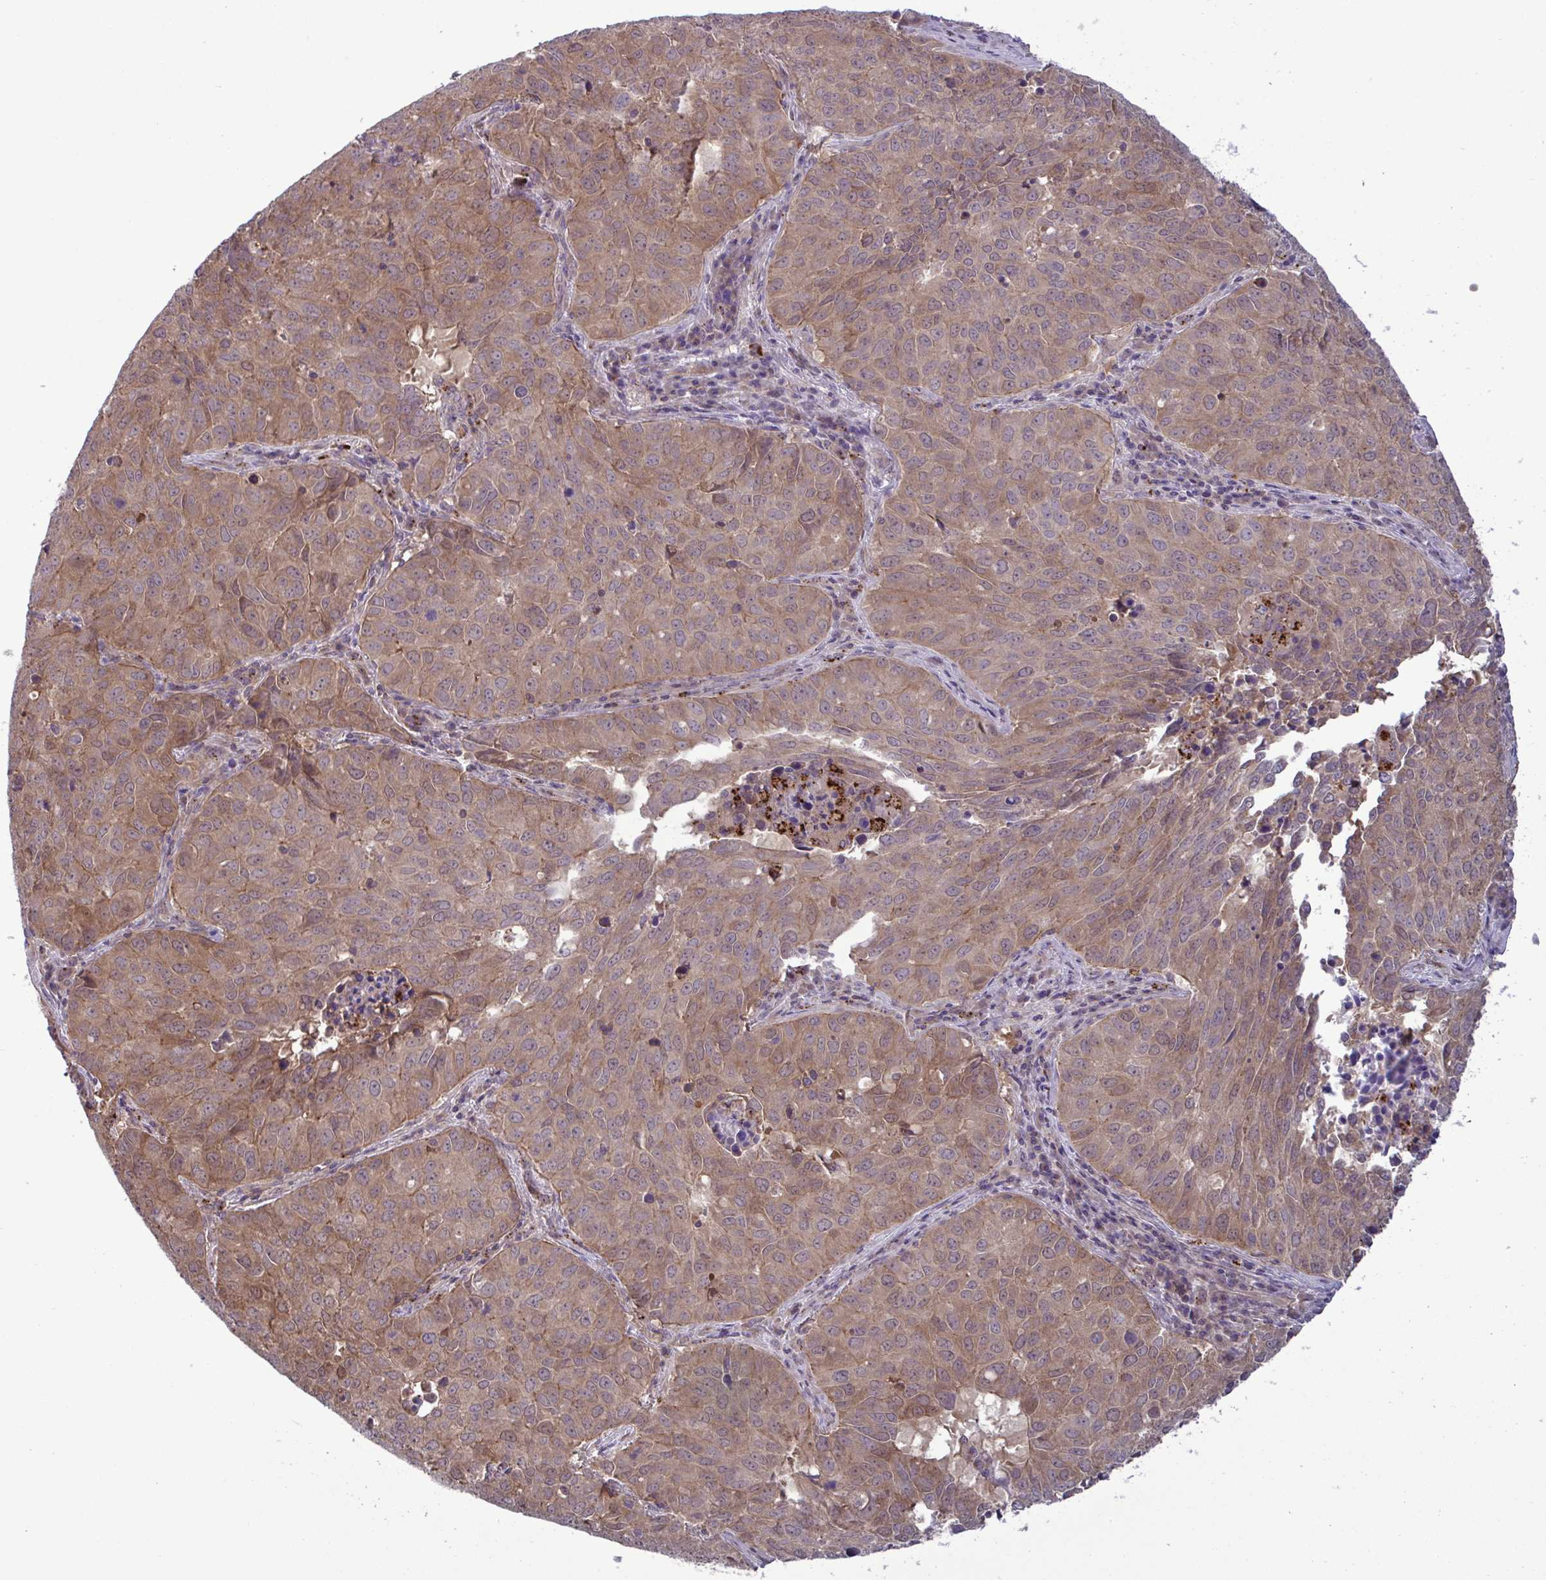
{"staining": {"intensity": "moderate", "quantity": "25%-75%", "location": "cytoplasmic/membranous"}, "tissue": "lung cancer", "cell_type": "Tumor cells", "image_type": "cancer", "snomed": [{"axis": "morphology", "description": "Adenocarcinoma, NOS"}, {"axis": "topography", "description": "Lung"}], "caption": "Immunohistochemical staining of human adenocarcinoma (lung) exhibits medium levels of moderate cytoplasmic/membranous protein expression in approximately 25%-75% of tumor cells.", "gene": "GLTP", "patient": {"sex": "female", "age": 50}}